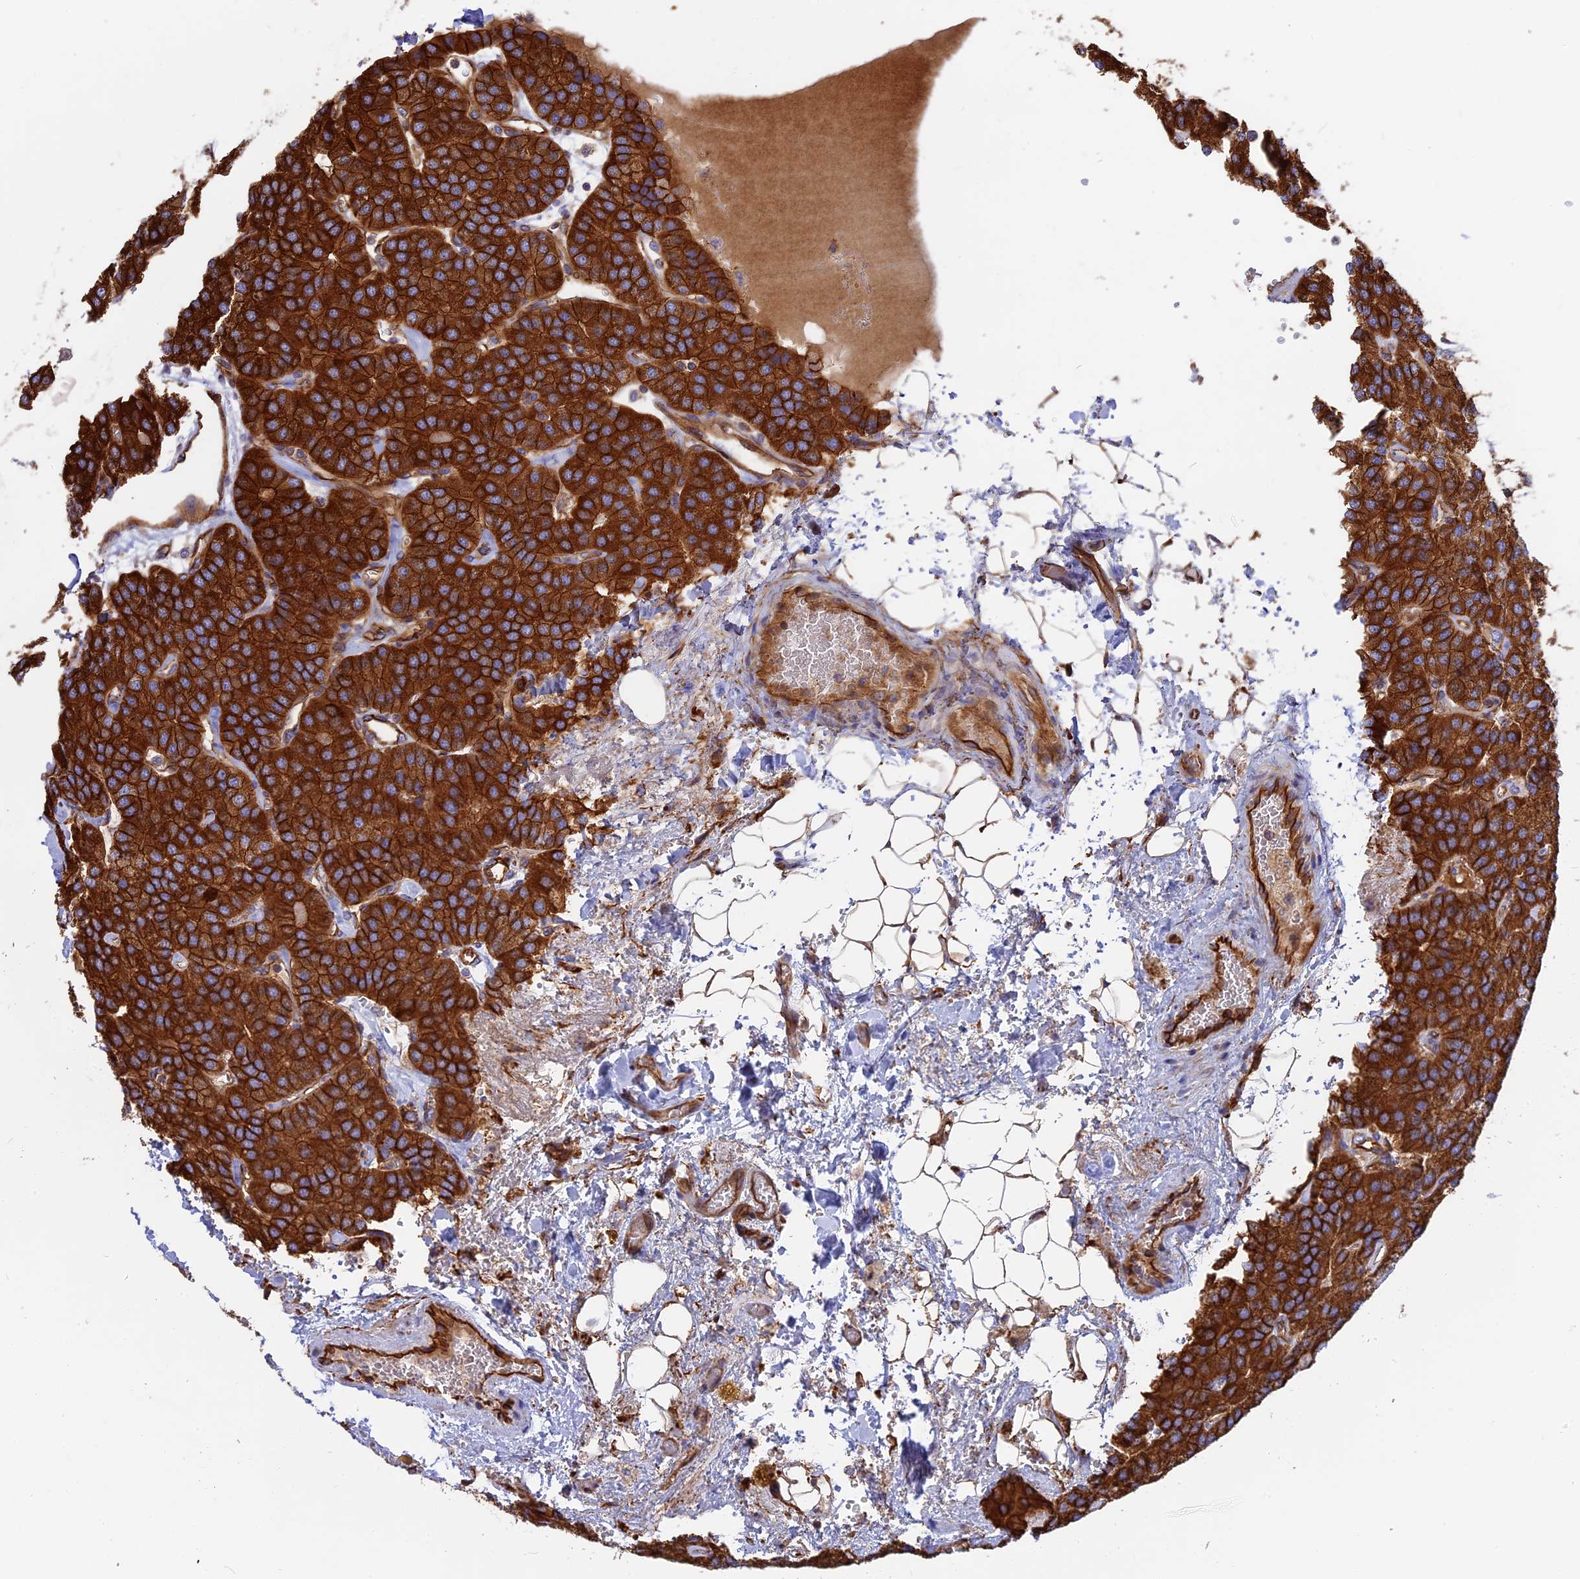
{"staining": {"intensity": "strong", "quantity": ">75%", "location": "cytoplasmic/membranous"}, "tissue": "parathyroid gland", "cell_type": "Glandular cells", "image_type": "normal", "snomed": [{"axis": "morphology", "description": "Normal tissue, NOS"}, {"axis": "morphology", "description": "Adenoma, NOS"}, {"axis": "topography", "description": "Parathyroid gland"}], "caption": "The micrograph demonstrates a brown stain indicating the presence of a protein in the cytoplasmic/membranous of glandular cells in parathyroid gland.", "gene": "CNBD2", "patient": {"sex": "female", "age": 86}}